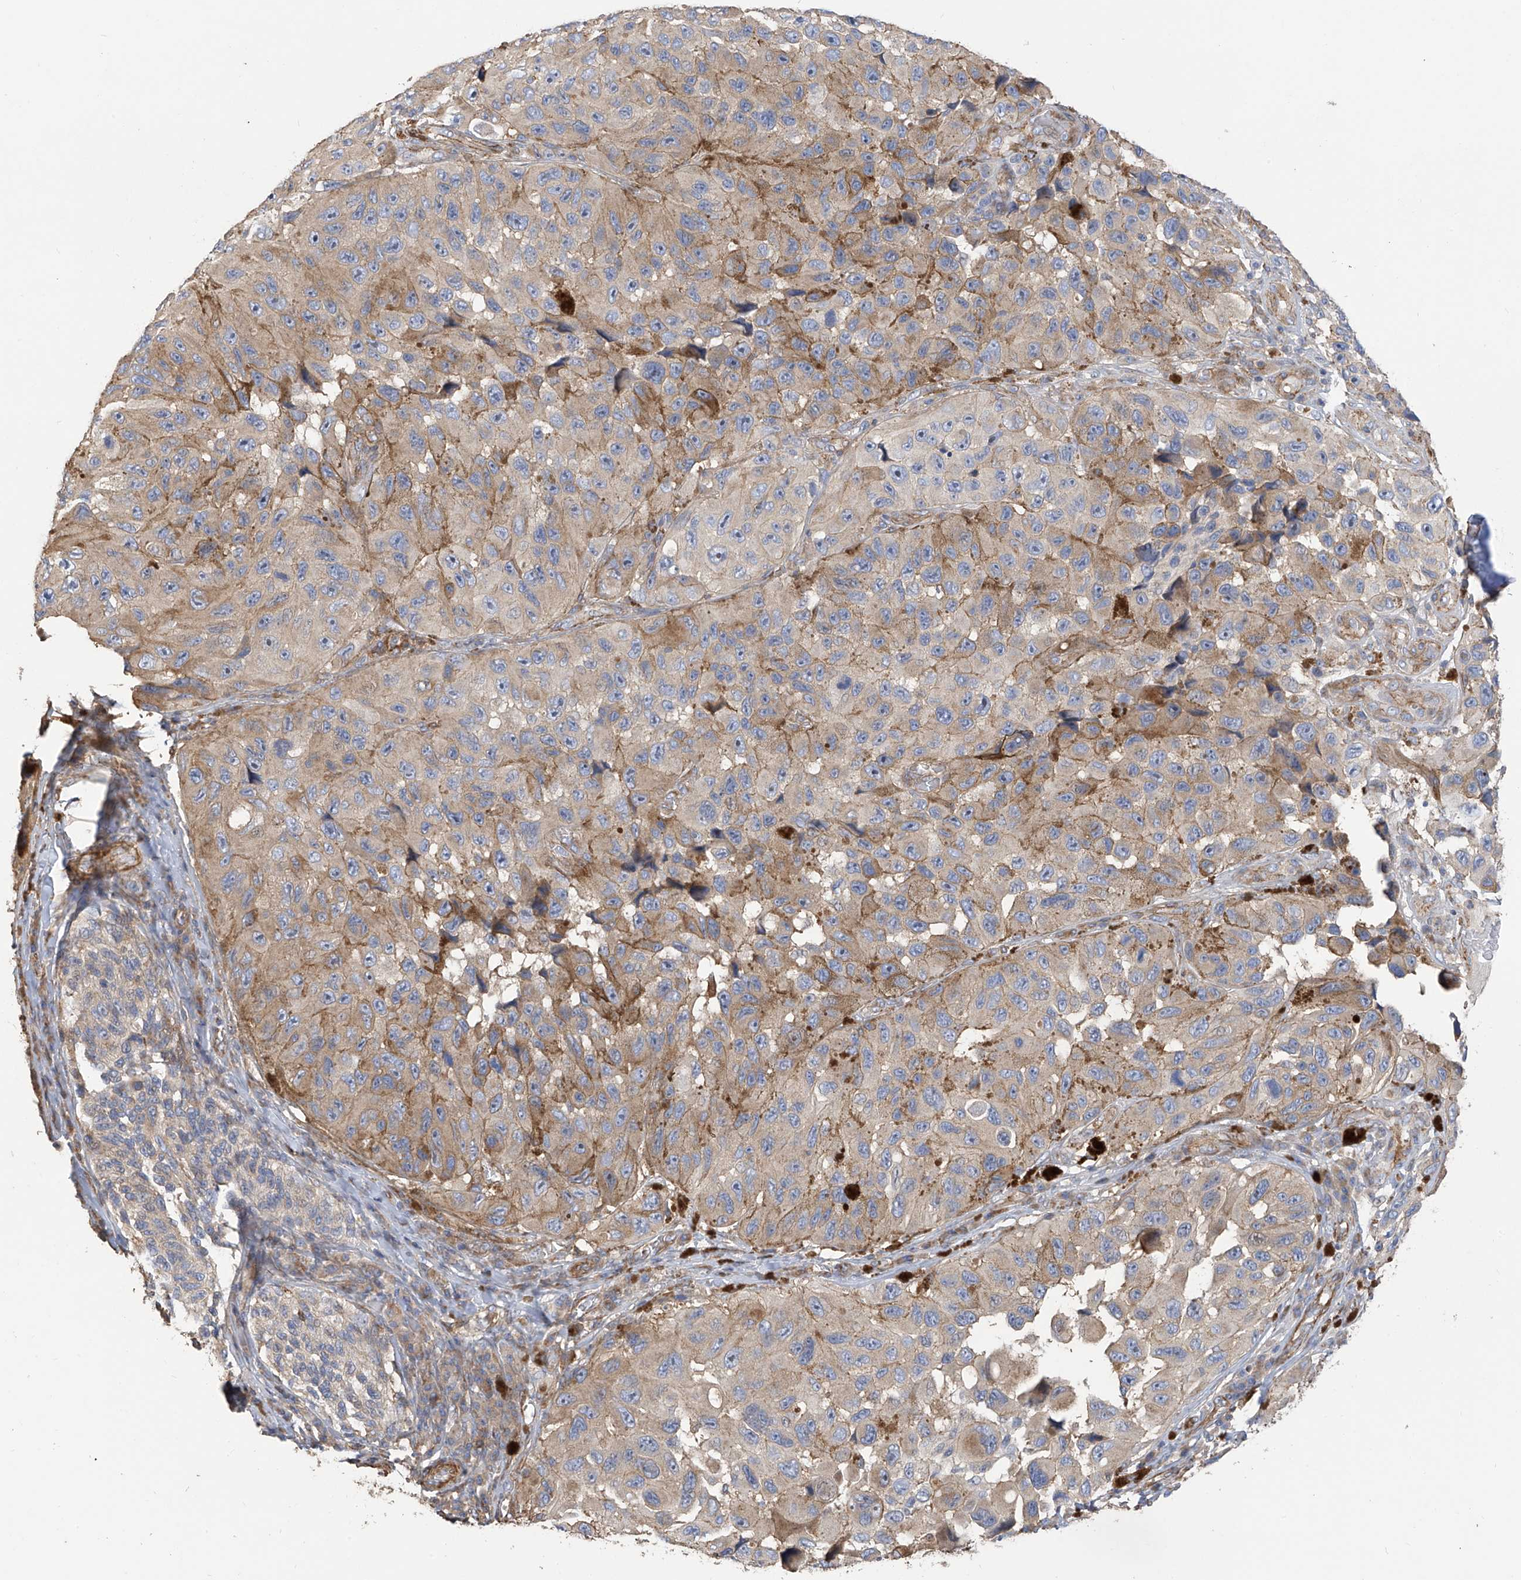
{"staining": {"intensity": "moderate", "quantity": "<25%", "location": "cytoplasmic/membranous"}, "tissue": "melanoma", "cell_type": "Tumor cells", "image_type": "cancer", "snomed": [{"axis": "morphology", "description": "Malignant melanoma, NOS"}, {"axis": "topography", "description": "Skin"}], "caption": "Moderate cytoplasmic/membranous expression for a protein is appreciated in approximately <25% of tumor cells of melanoma using immunohistochemistry.", "gene": "SLC43A3", "patient": {"sex": "female", "age": 73}}